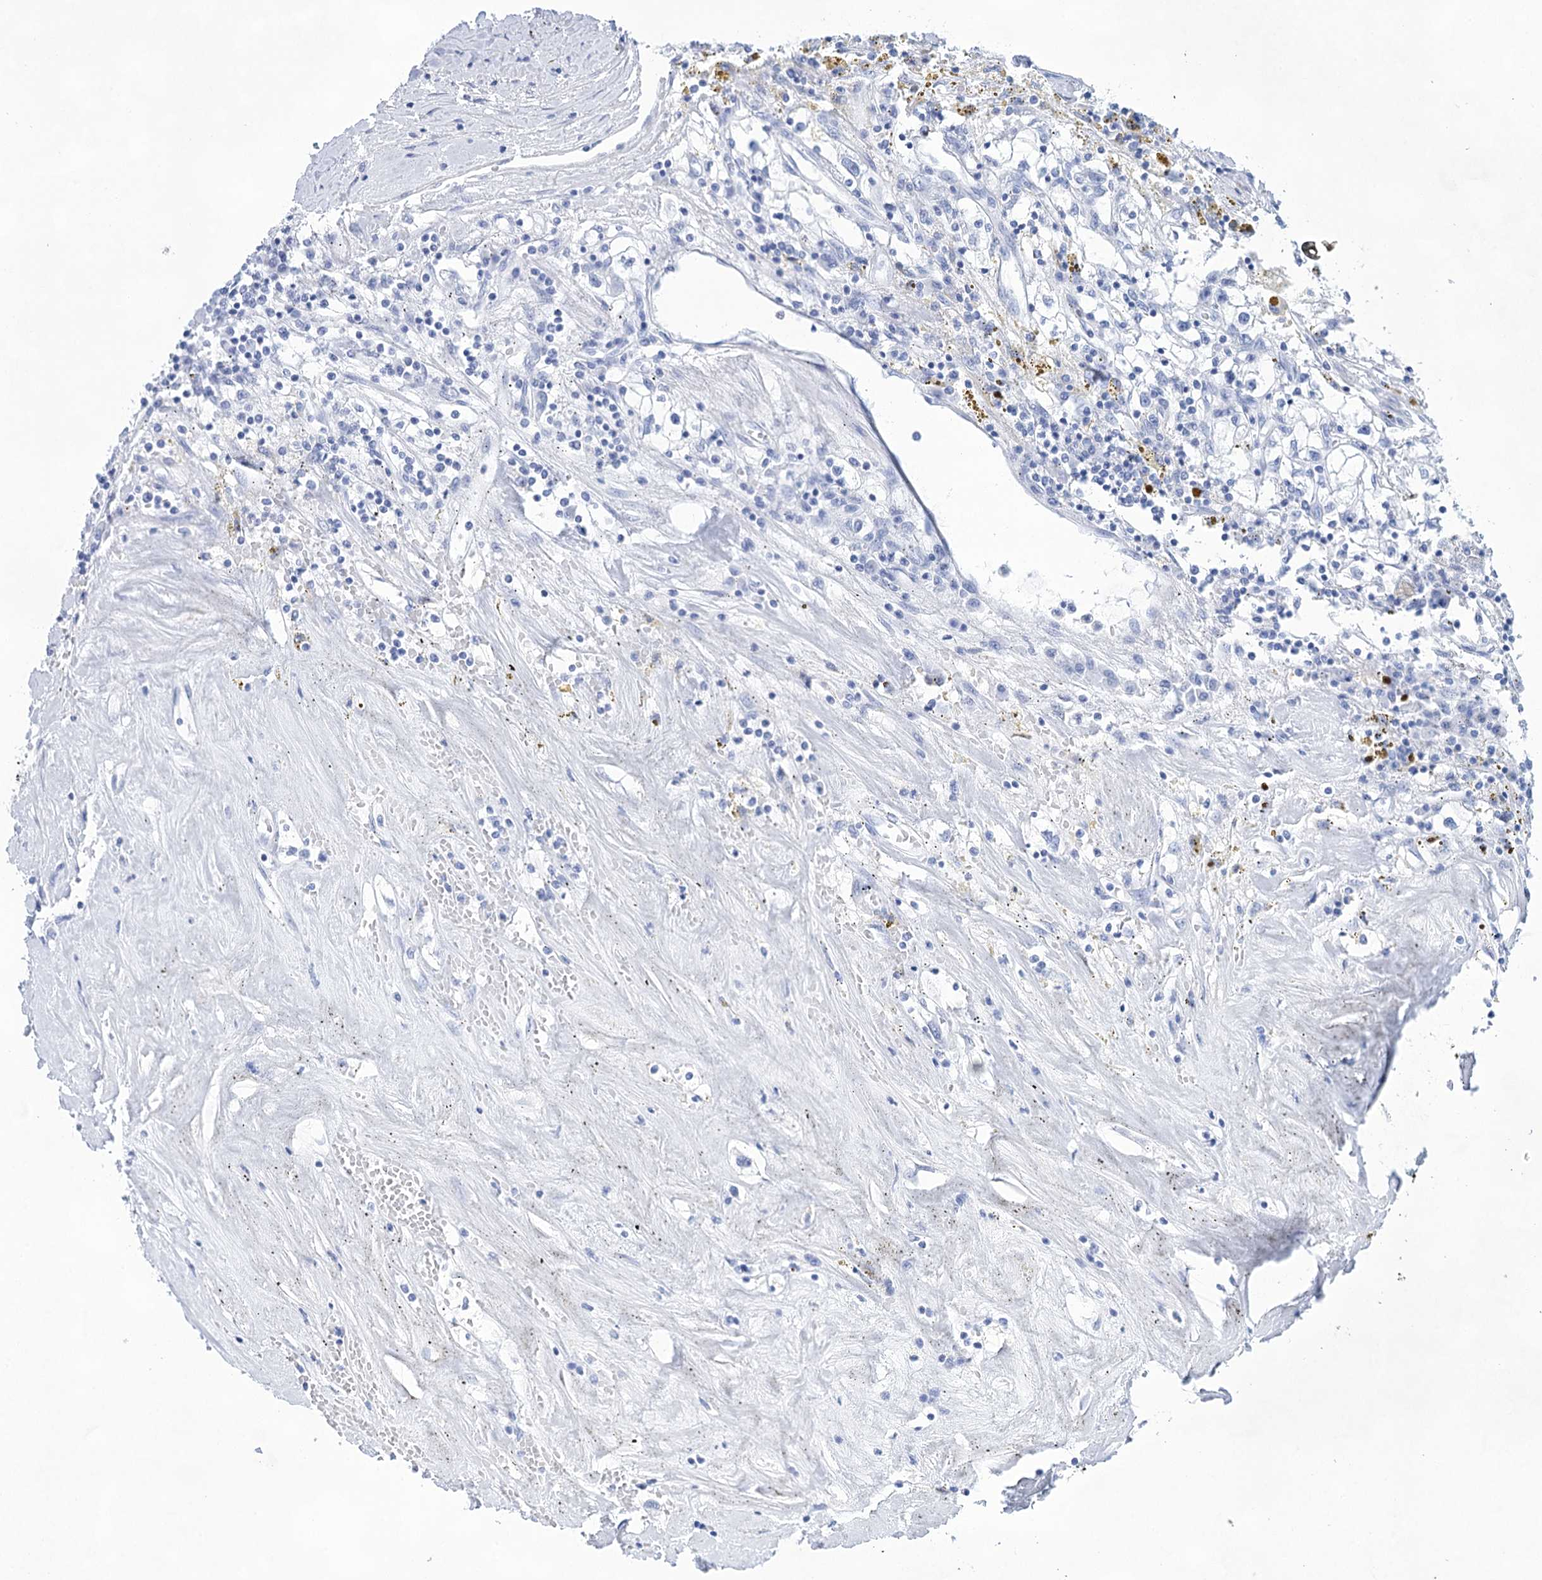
{"staining": {"intensity": "negative", "quantity": "none", "location": "none"}, "tissue": "renal cancer", "cell_type": "Tumor cells", "image_type": "cancer", "snomed": [{"axis": "morphology", "description": "Adenocarcinoma, NOS"}, {"axis": "topography", "description": "Kidney"}], "caption": "DAB (3,3'-diaminobenzidine) immunohistochemical staining of human adenocarcinoma (renal) reveals no significant expression in tumor cells.", "gene": "LALBA", "patient": {"sex": "male", "age": 56}}